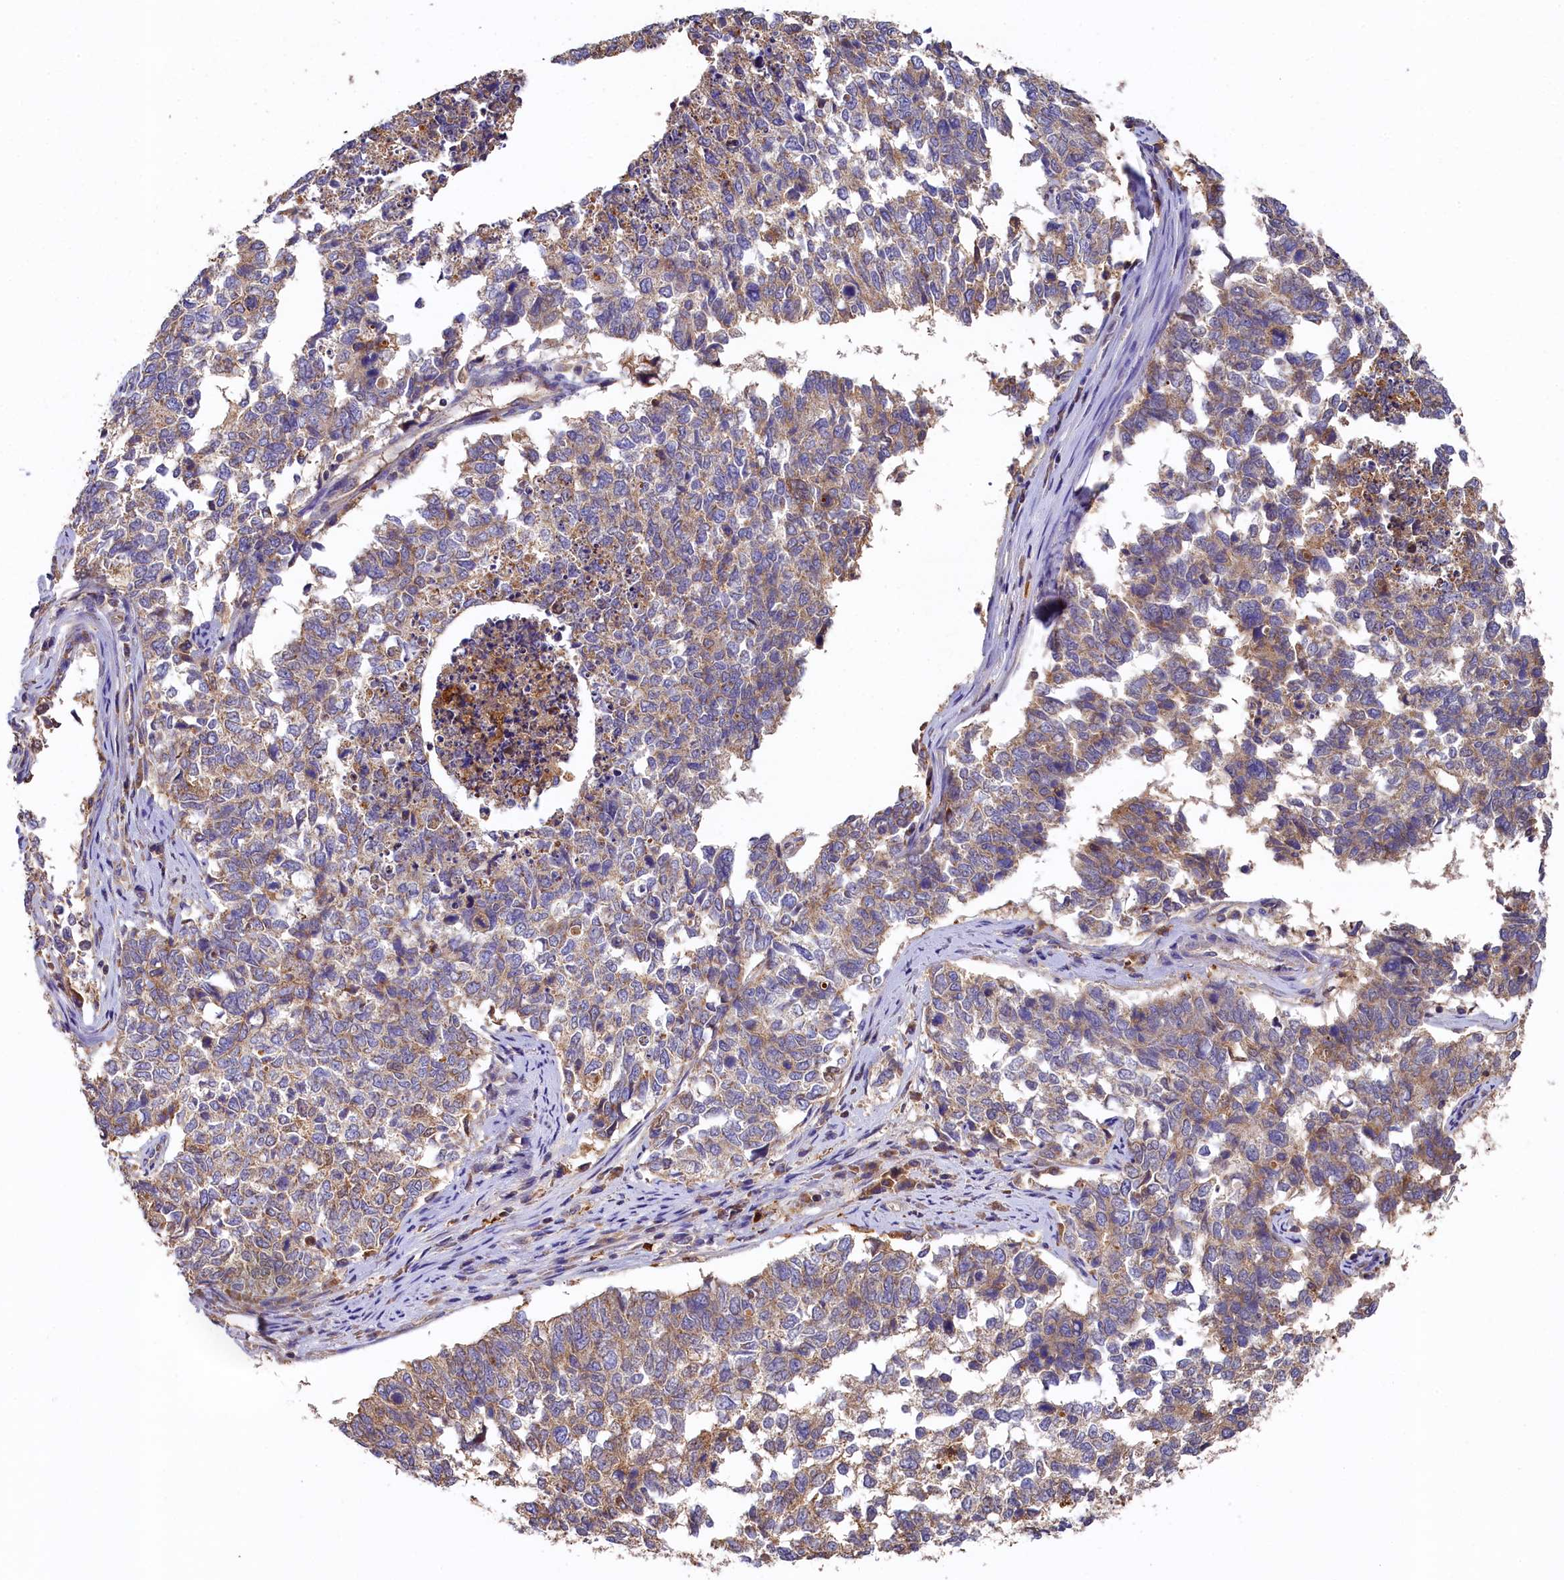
{"staining": {"intensity": "weak", "quantity": "25%-75%", "location": "cytoplasmic/membranous"}, "tissue": "cervical cancer", "cell_type": "Tumor cells", "image_type": "cancer", "snomed": [{"axis": "morphology", "description": "Squamous cell carcinoma, NOS"}, {"axis": "topography", "description": "Cervix"}], "caption": "Immunohistochemistry of cervical cancer (squamous cell carcinoma) exhibits low levels of weak cytoplasmic/membranous expression in about 25%-75% of tumor cells. (Stains: DAB in brown, nuclei in blue, Microscopy: brightfield microscopy at high magnification).", "gene": "SEC31B", "patient": {"sex": "female", "age": 63}}